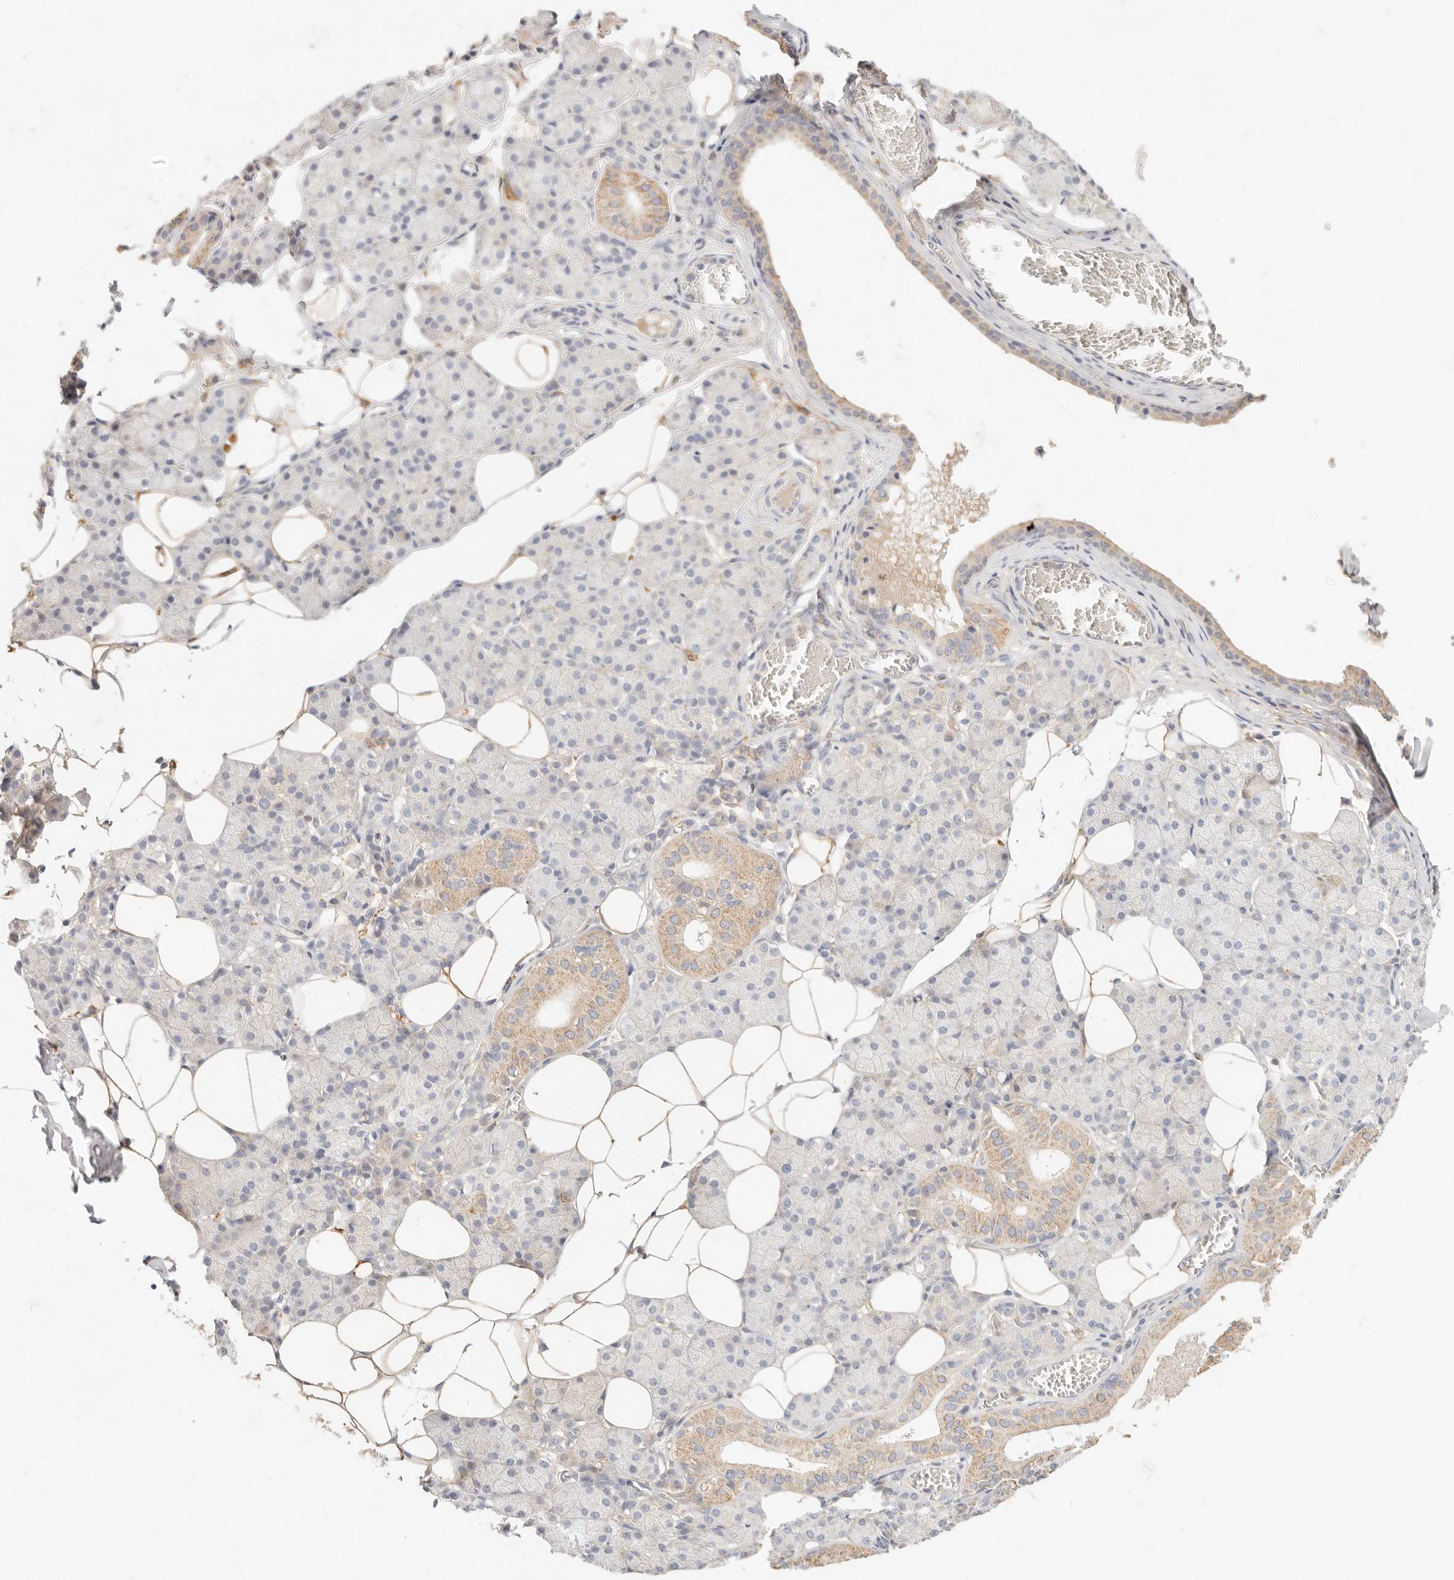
{"staining": {"intensity": "moderate", "quantity": "<25%", "location": "cytoplasmic/membranous"}, "tissue": "salivary gland", "cell_type": "Glandular cells", "image_type": "normal", "snomed": [{"axis": "morphology", "description": "Normal tissue, NOS"}, {"axis": "topography", "description": "Salivary gland"}], "caption": "A high-resolution photomicrograph shows immunohistochemistry staining of benign salivary gland, which displays moderate cytoplasmic/membranous staining in about <25% of glandular cells. Using DAB (brown) and hematoxylin (blue) stains, captured at high magnification using brightfield microscopy.", "gene": "HK2", "patient": {"sex": "female", "age": 33}}